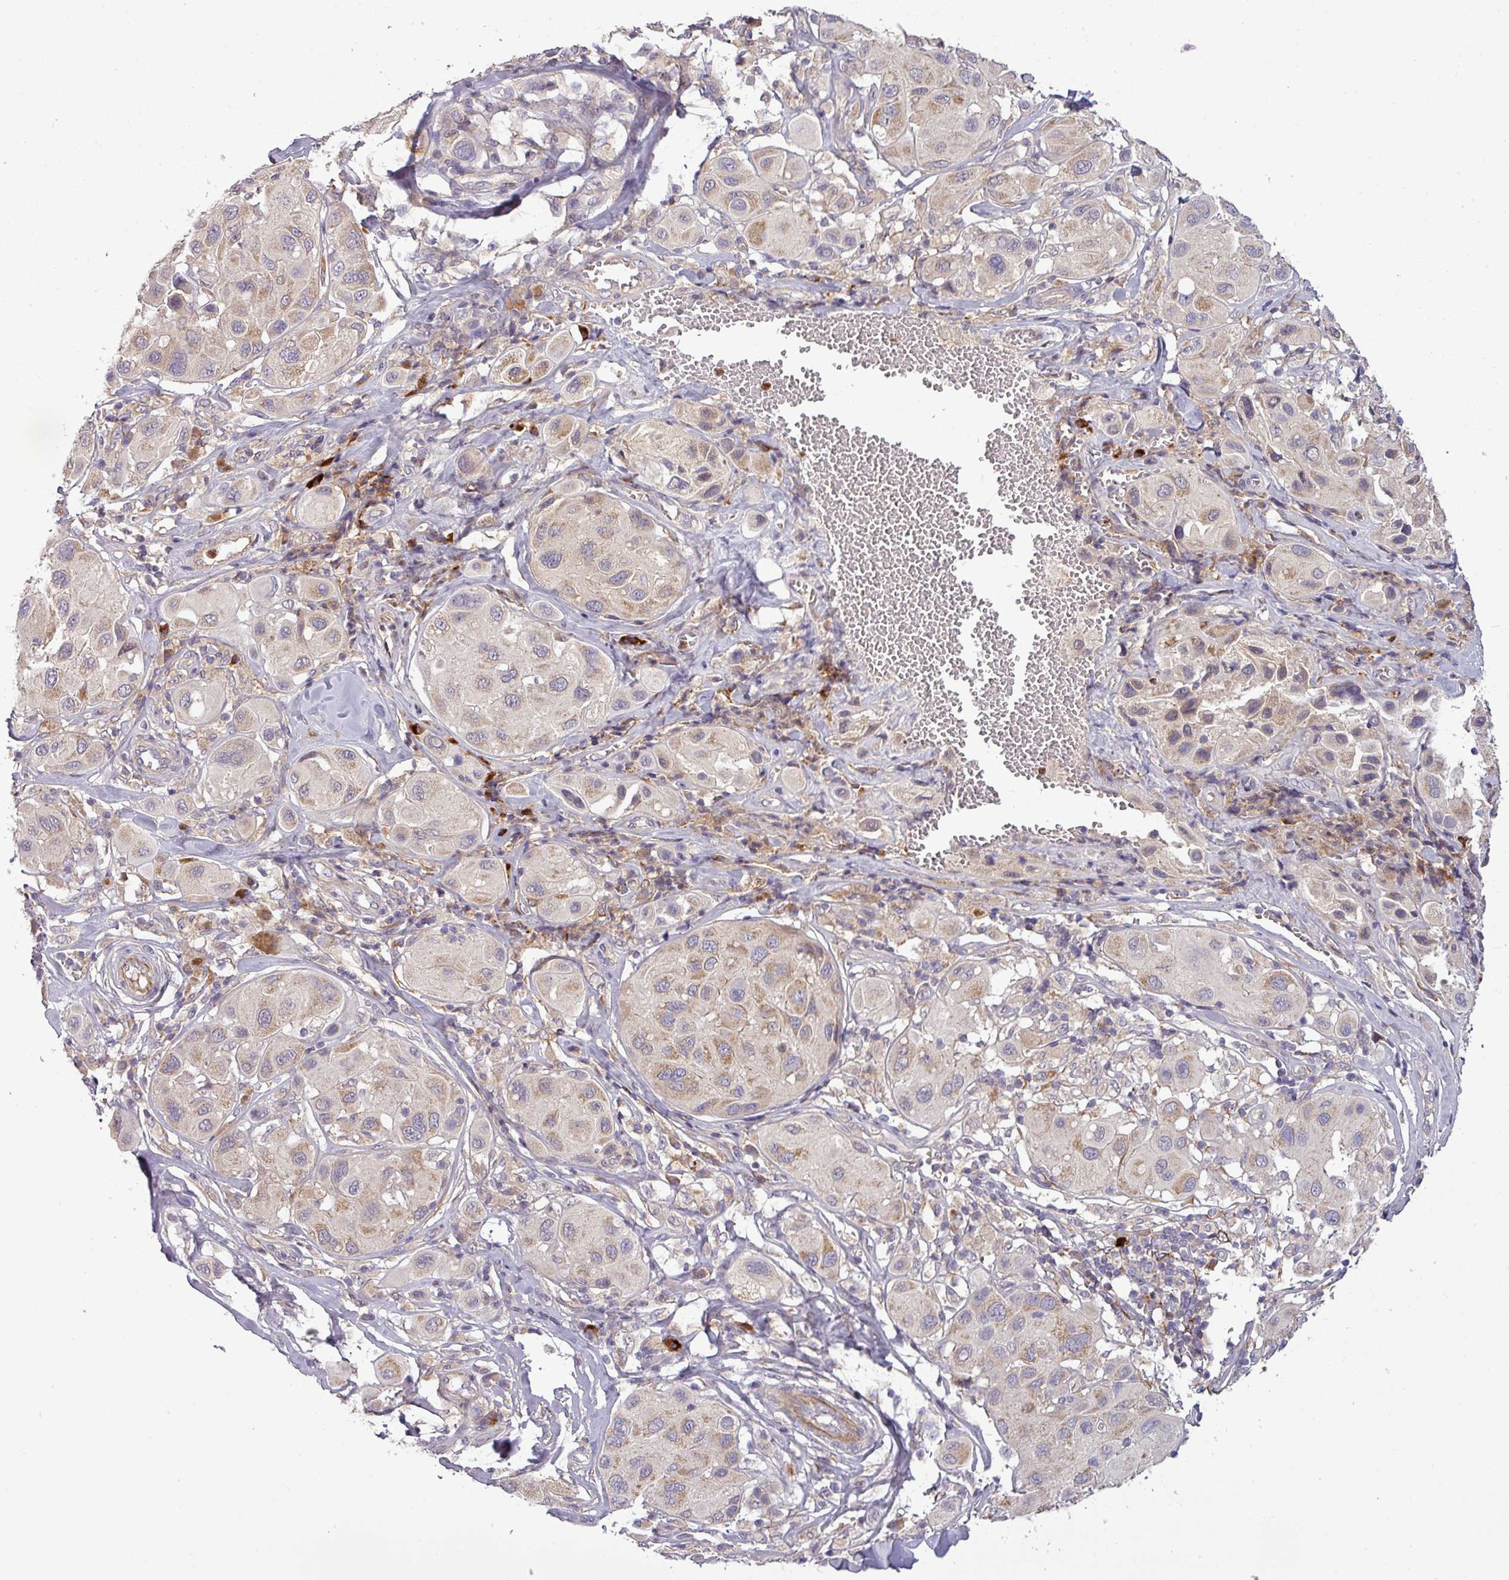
{"staining": {"intensity": "weak", "quantity": "25%-75%", "location": "cytoplasmic/membranous"}, "tissue": "melanoma", "cell_type": "Tumor cells", "image_type": "cancer", "snomed": [{"axis": "morphology", "description": "Malignant melanoma, Metastatic site"}, {"axis": "topography", "description": "Skin"}], "caption": "Human melanoma stained with a brown dye exhibits weak cytoplasmic/membranous positive positivity in about 25%-75% of tumor cells.", "gene": "PAPLN", "patient": {"sex": "male", "age": 41}}